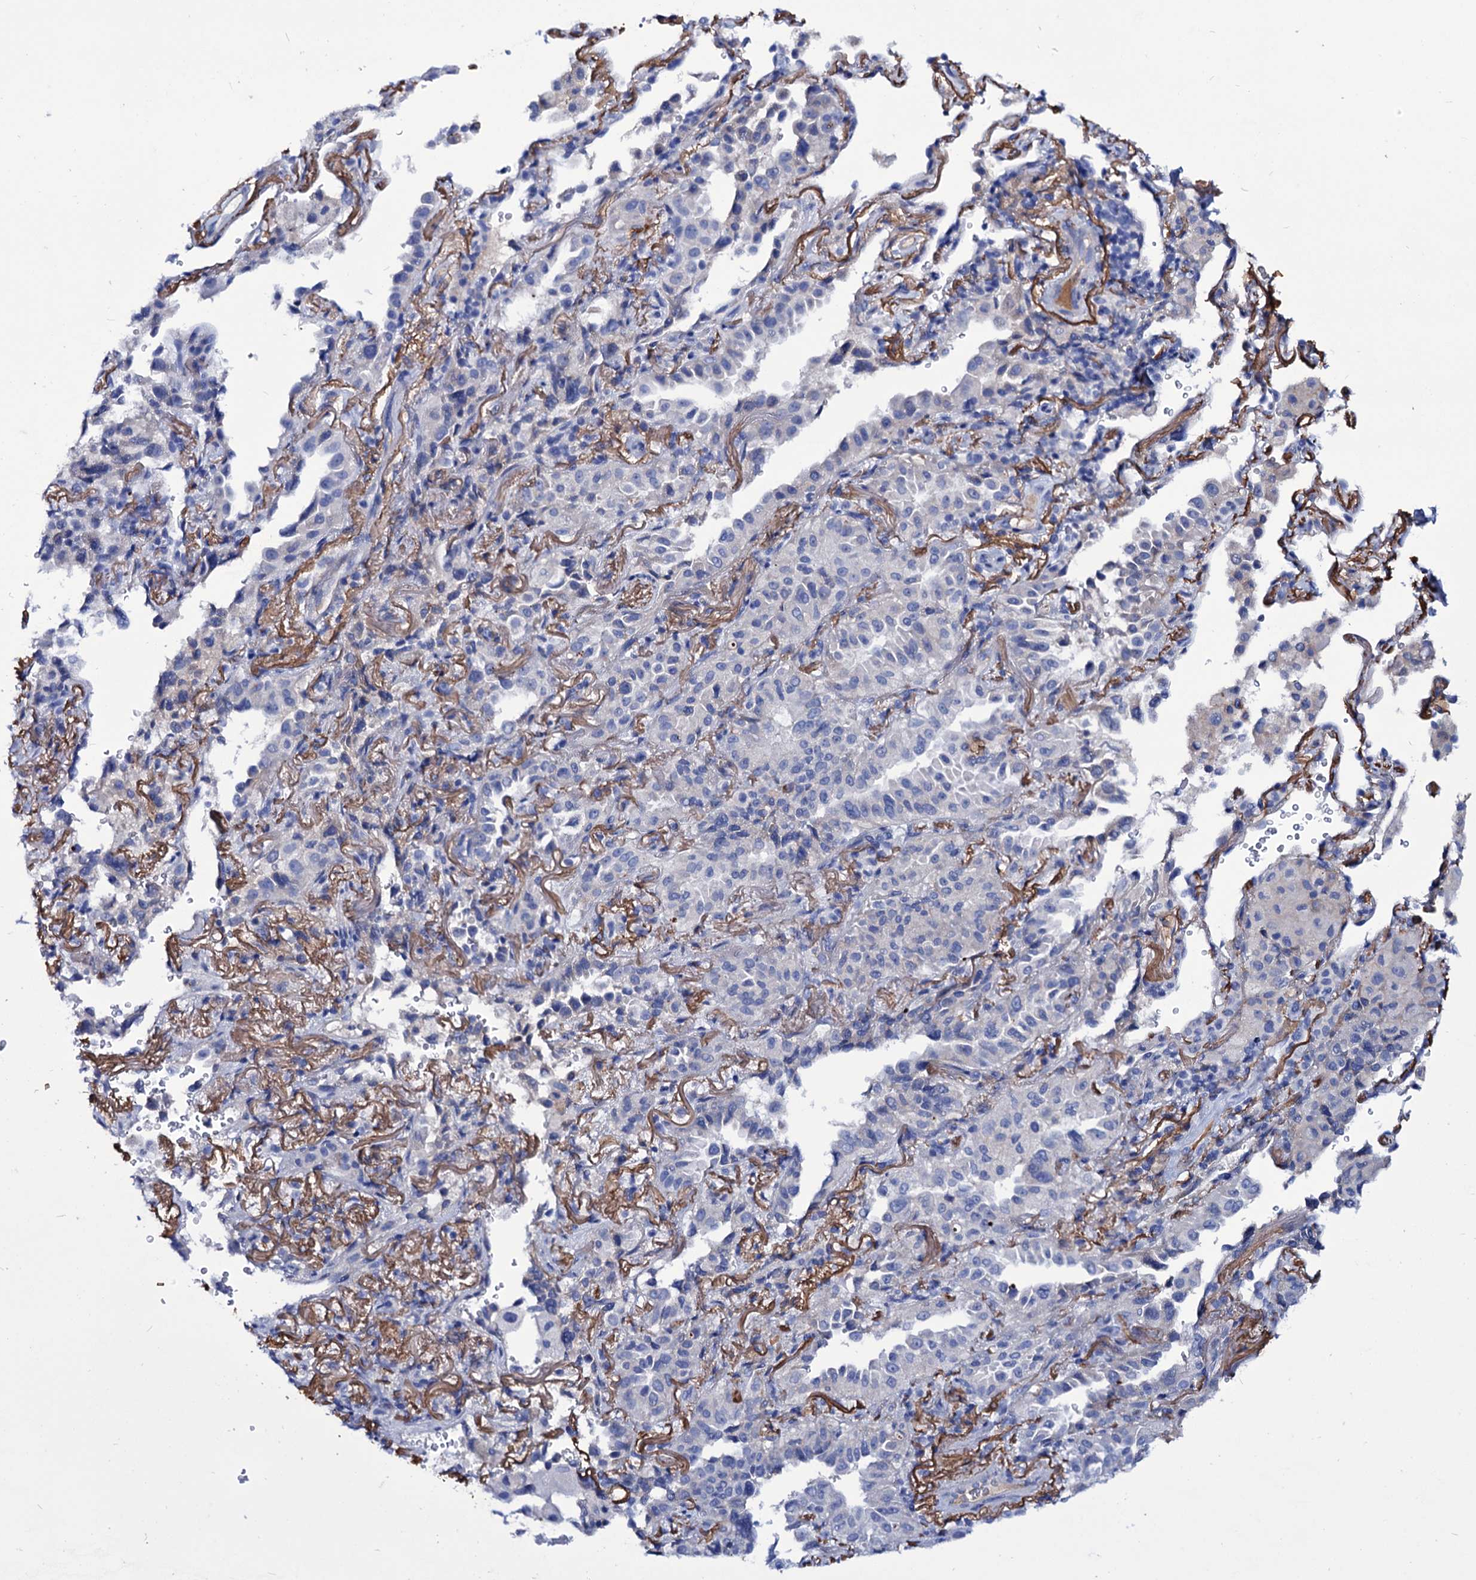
{"staining": {"intensity": "negative", "quantity": "none", "location": "none"}, "tissue": "lung cancer", "cell_type": "Tumor cells", "image_type": "cancer", "snomed": [{"axis": "morphology", "description": "Adenocarcinoma, NOS"}, {"axis": "topography", "description": "Lung"}], "caption": "Tumor cells show no significant protein staining in adenocarcinoma (lung). (DAB immunohistochemistry with hematoxylin counter stain).", "gene": "AXL", "patient": {"sex": "female", "age": 69}}